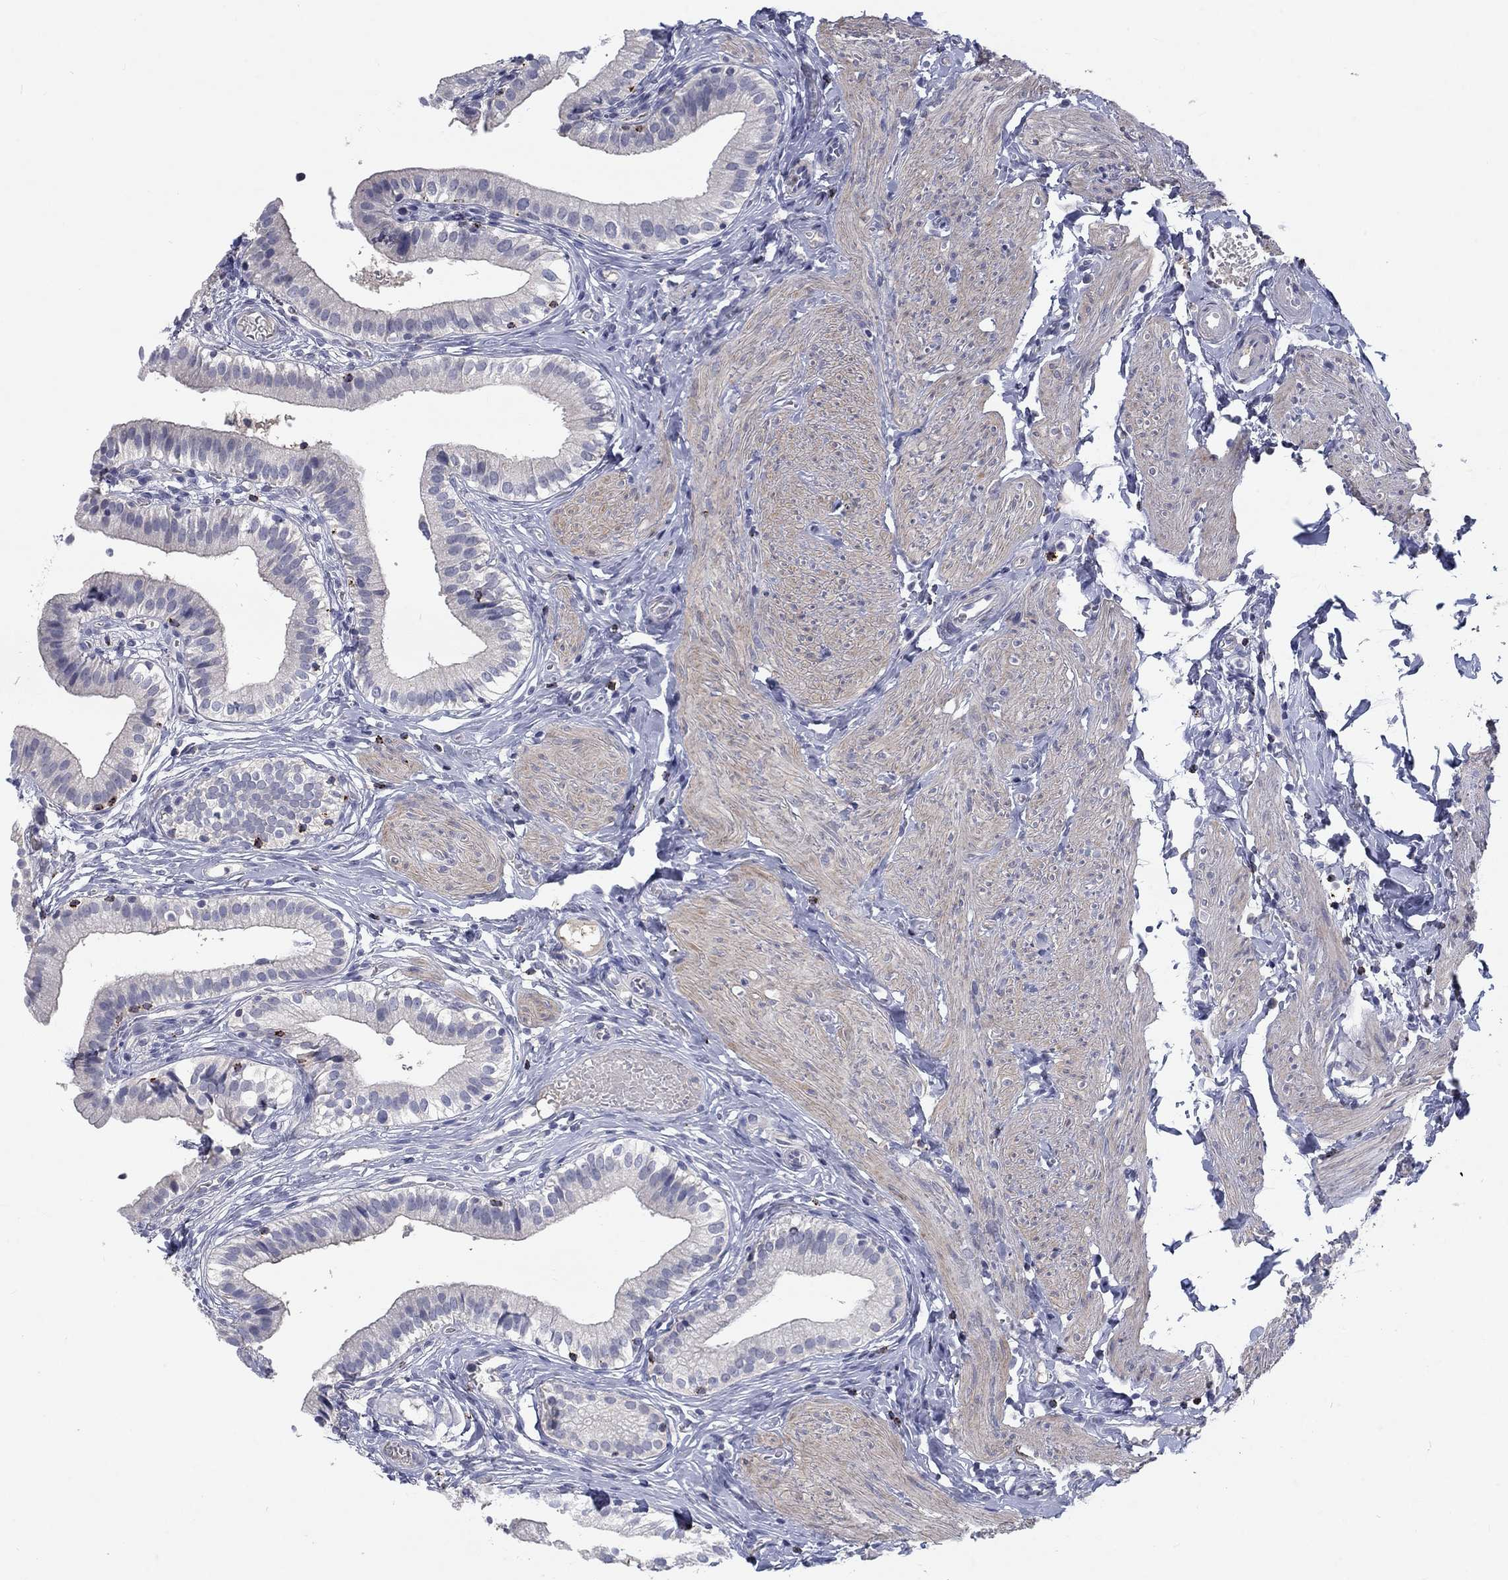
{"staining": {"intensity": "negative", "quantity": "none", "location": "none"}, "tissue": "gallbladder", "cell_type": "Glandular cells", "image_type": "normal", "snomed": [{"axis": "morphology", "description": "Normal tissue, NOS"}, {"axis": "topography", "description": "Gallbladder"}], "caption": "Human gallbladder stained for a protein using immunohistochemistry demonstrates no staining in glandular cells.", "gene": "GZMA", "patient": {"sex": "female", "age": 47}}